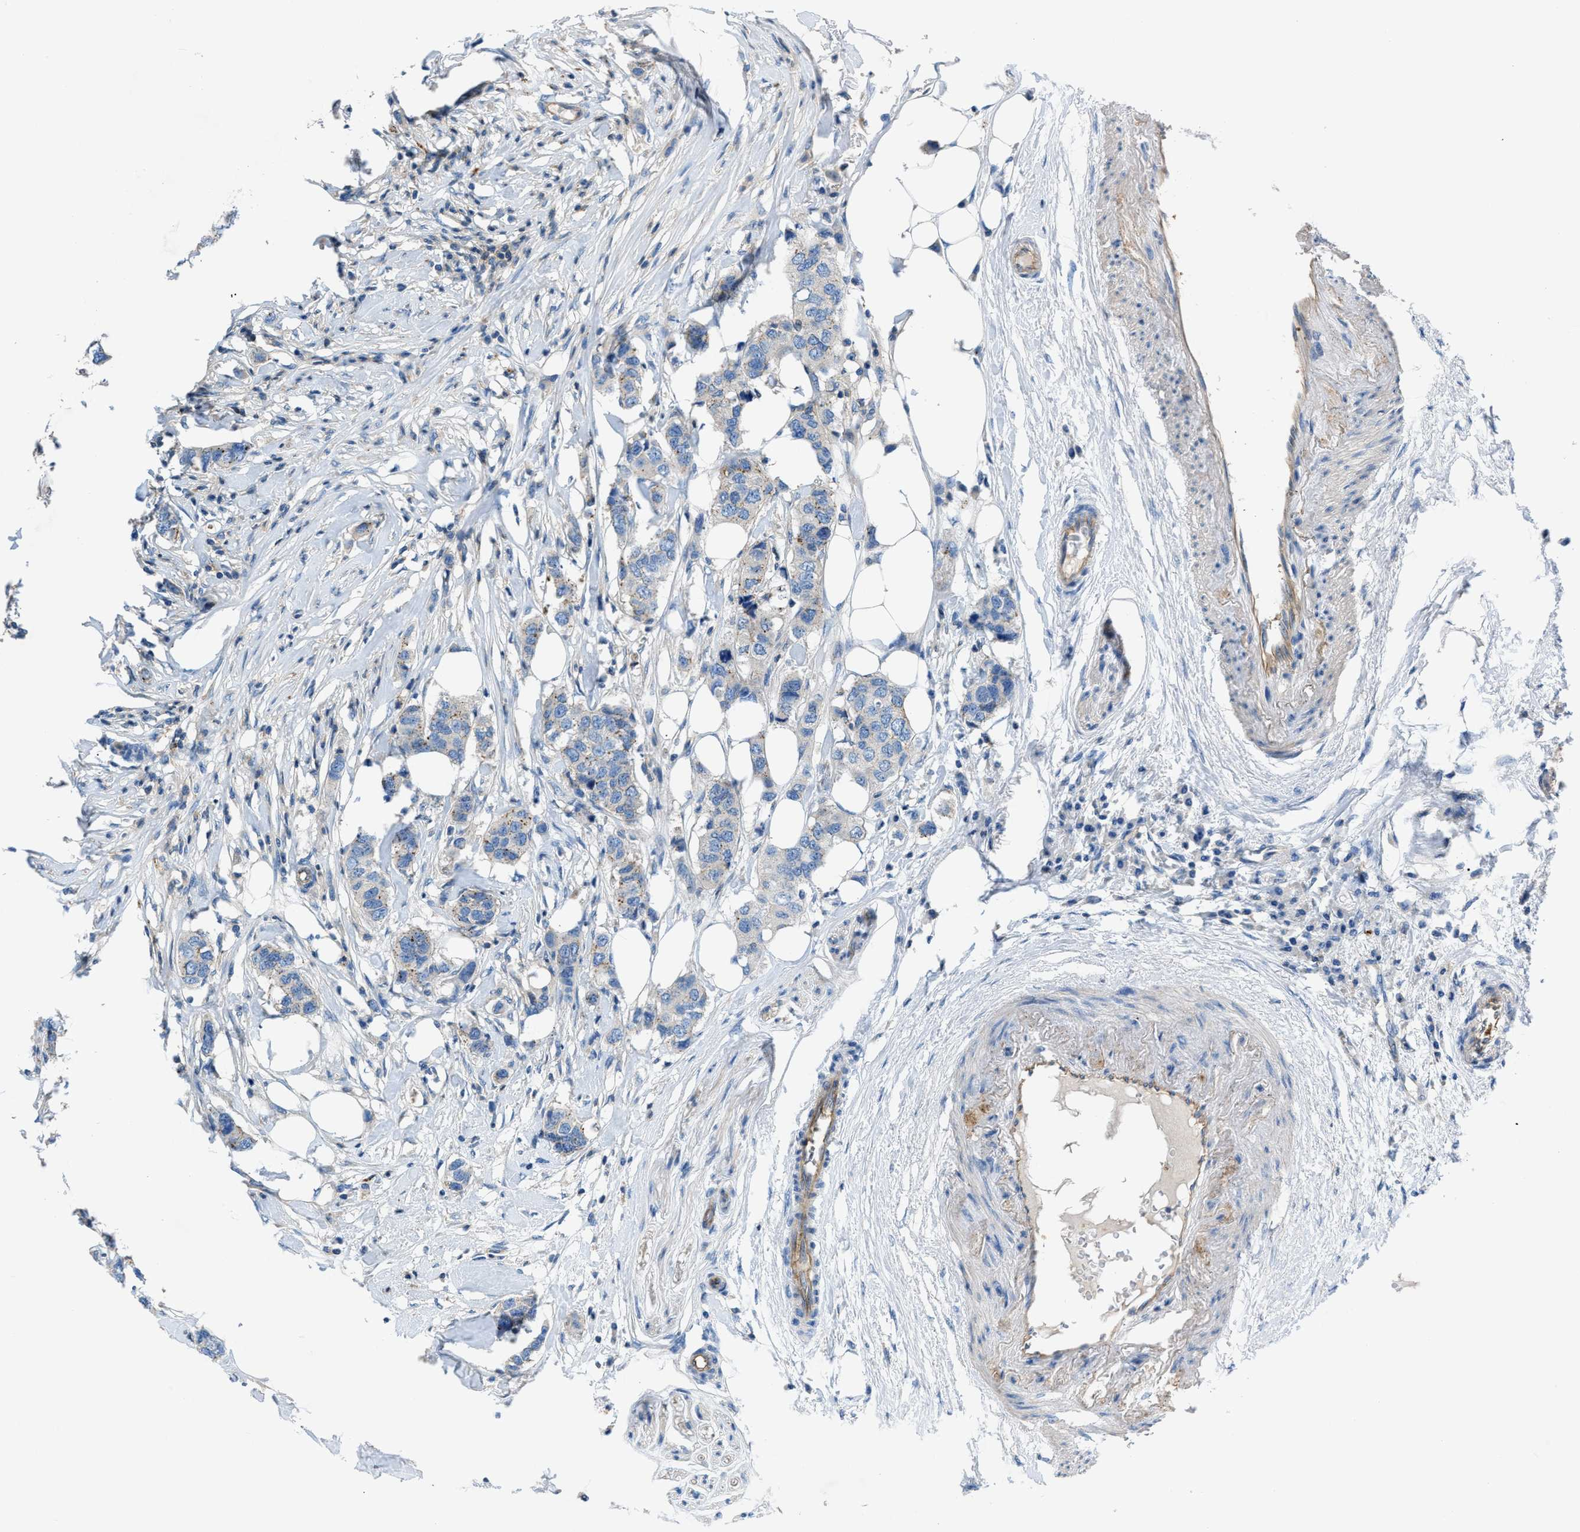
{"staining": {"intensity": "weak", "quantity": "<25%", "location": "cytoplasmic/membranous"}, "tissue": "breast cancer", "cell_type": "Tumor cells", "image_type": "cancer", "snomed": [{"axis": "morphology", "description": "Duct carcinoma"}, {"axis": "topography", "description": "Breast"}], "caption": "Immunohistochemical staining of human breast cancer (invasive ductal carcinoma) demonstrates no significant staining in tumor cells. The staining was performed using DAB (3,3'-diaminobenzidine) to visualize the protein expression in brown, while the nuclei were stained in blue with hematoxylin (Magnification: 20x).", "gene": "ORAI1", "patient": {"sex": "female", "age": 50}}